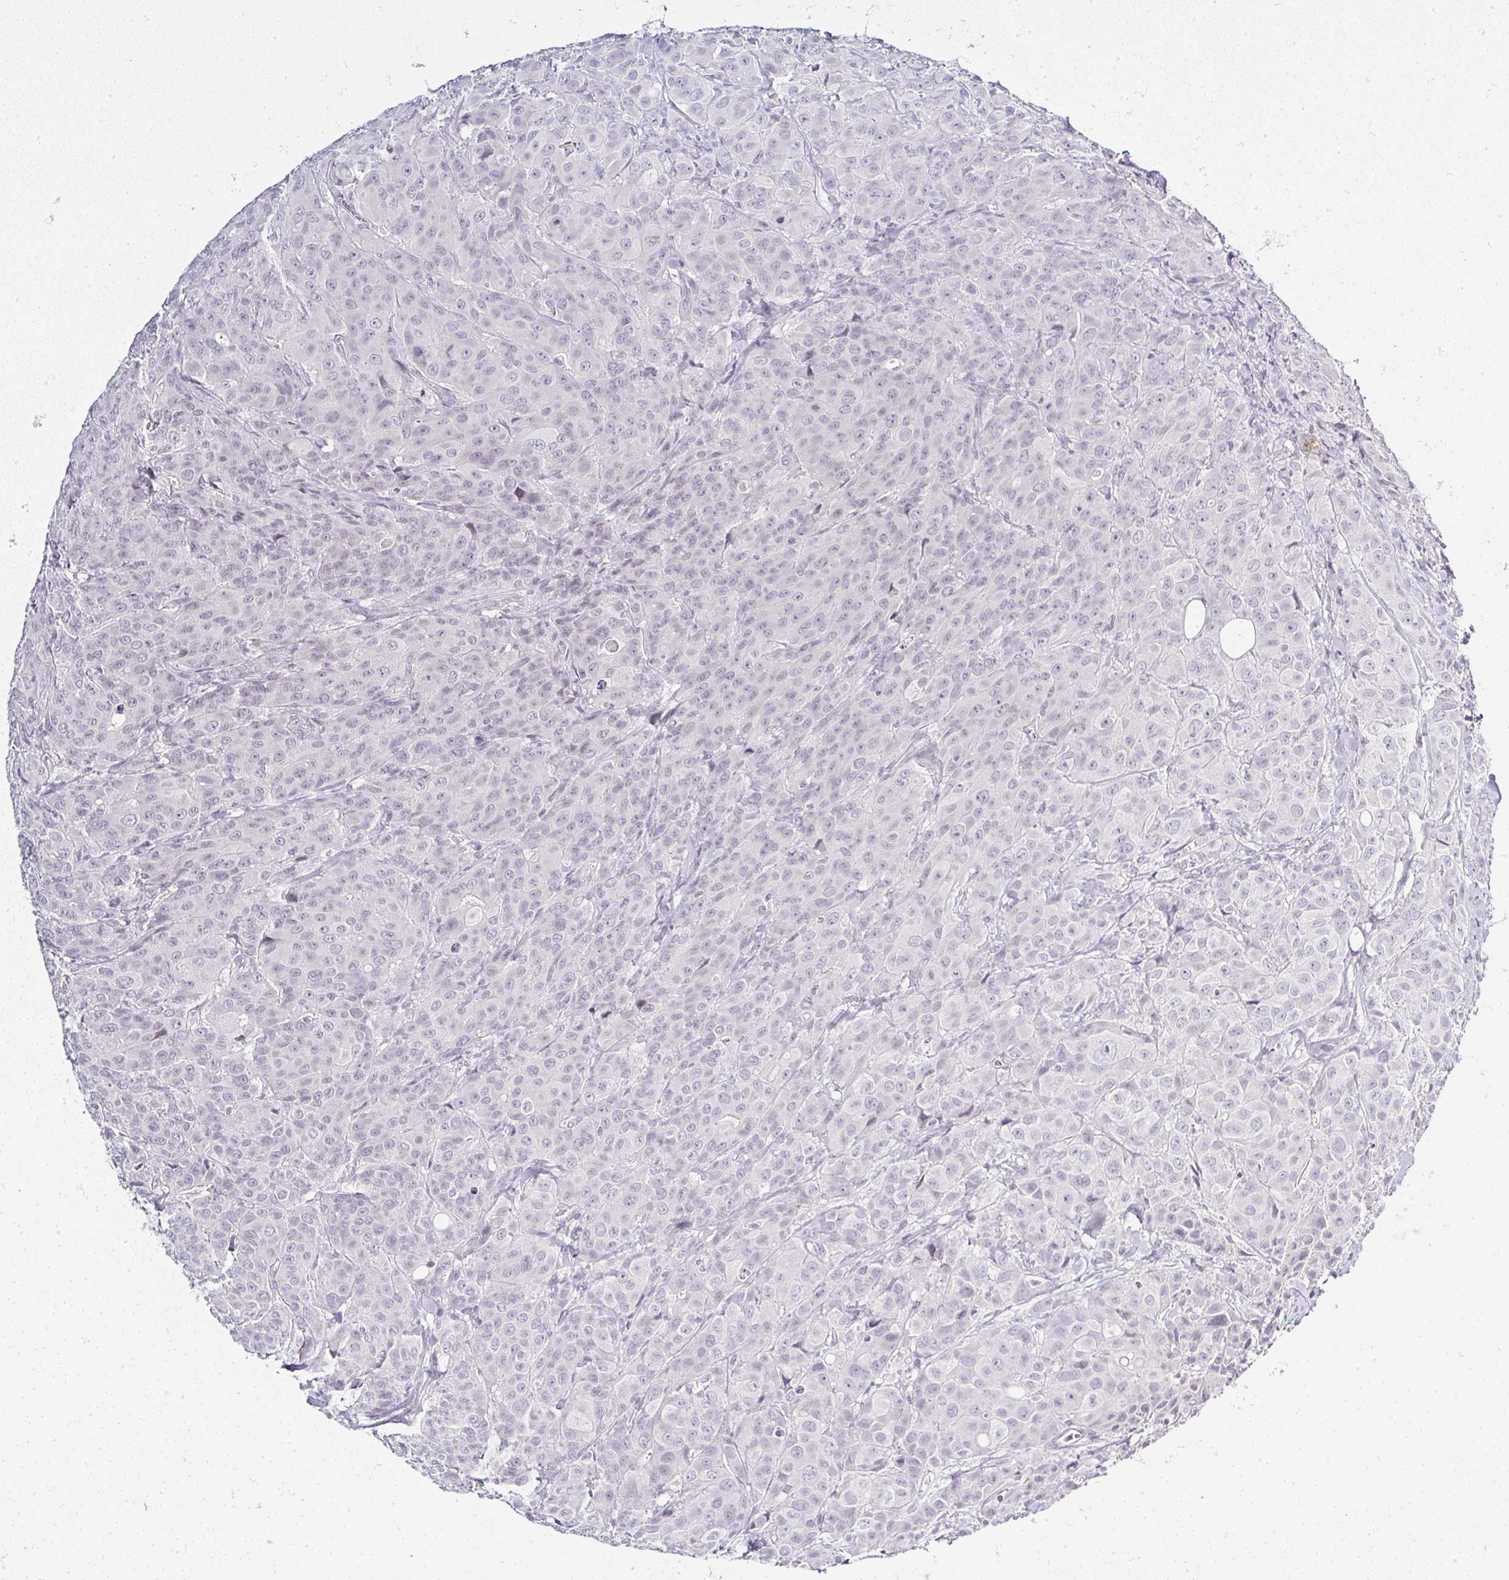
{"staining": {"intensity": "negative", "quantity": "none", "location": "none"}, "tissue": "breast cancer", "cell_type": "Tumor cells", "image_type": "cancer", "snomed": [{"axis": "morphology", "description": "Normal tissue, NOS"}, {"axis": "morphology", "description": "Duct carcinoma"}, {"axis": "topography", "description": "Breast"}], "caption": "Tumor cells show no significant staining in breast cancer (infiltrating ductal carcinoma).", "gene": "SERPINB3", "patient": {"sex": "female", "age": 43}}